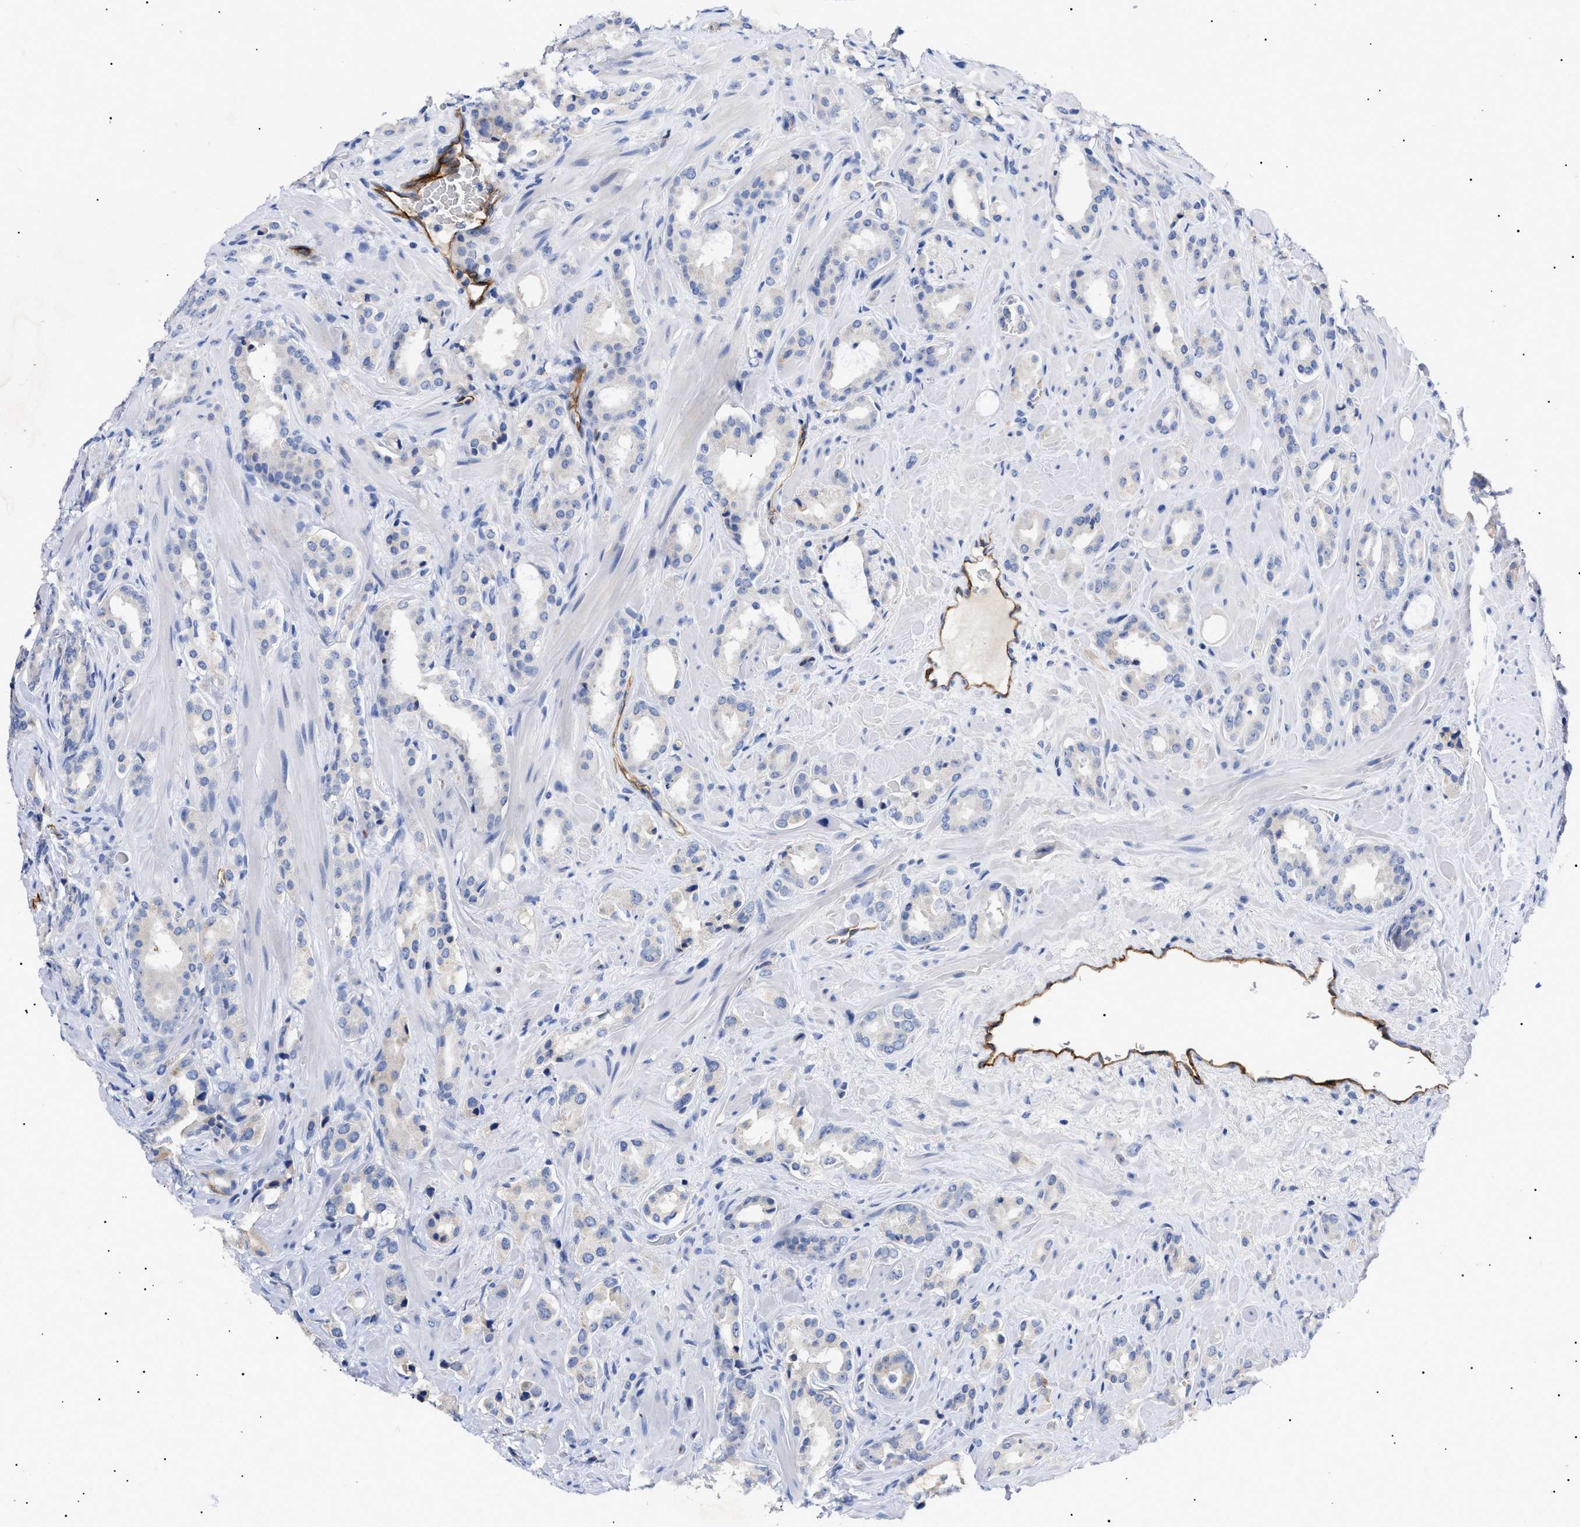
{"staining": {"intensity": "negative", "quantity": "none", "location": "none"}, "tissue": "prostate cancer", "cell_type": "Tumor cells", "image_type": "cancer", "snomed": [{"axis": "morphology", "description": "Adenocarcinoma, High grade"}, {"axis": "topography", "description": "Prostate"}], "caption": "High power microscopy micrograph of an IHC image of high-grade adenocarcinoma (prostate), revealing no significant expression in tumor cells.", "gene": "ACKR1", "patient": {"sex": "male", "age": 64}}